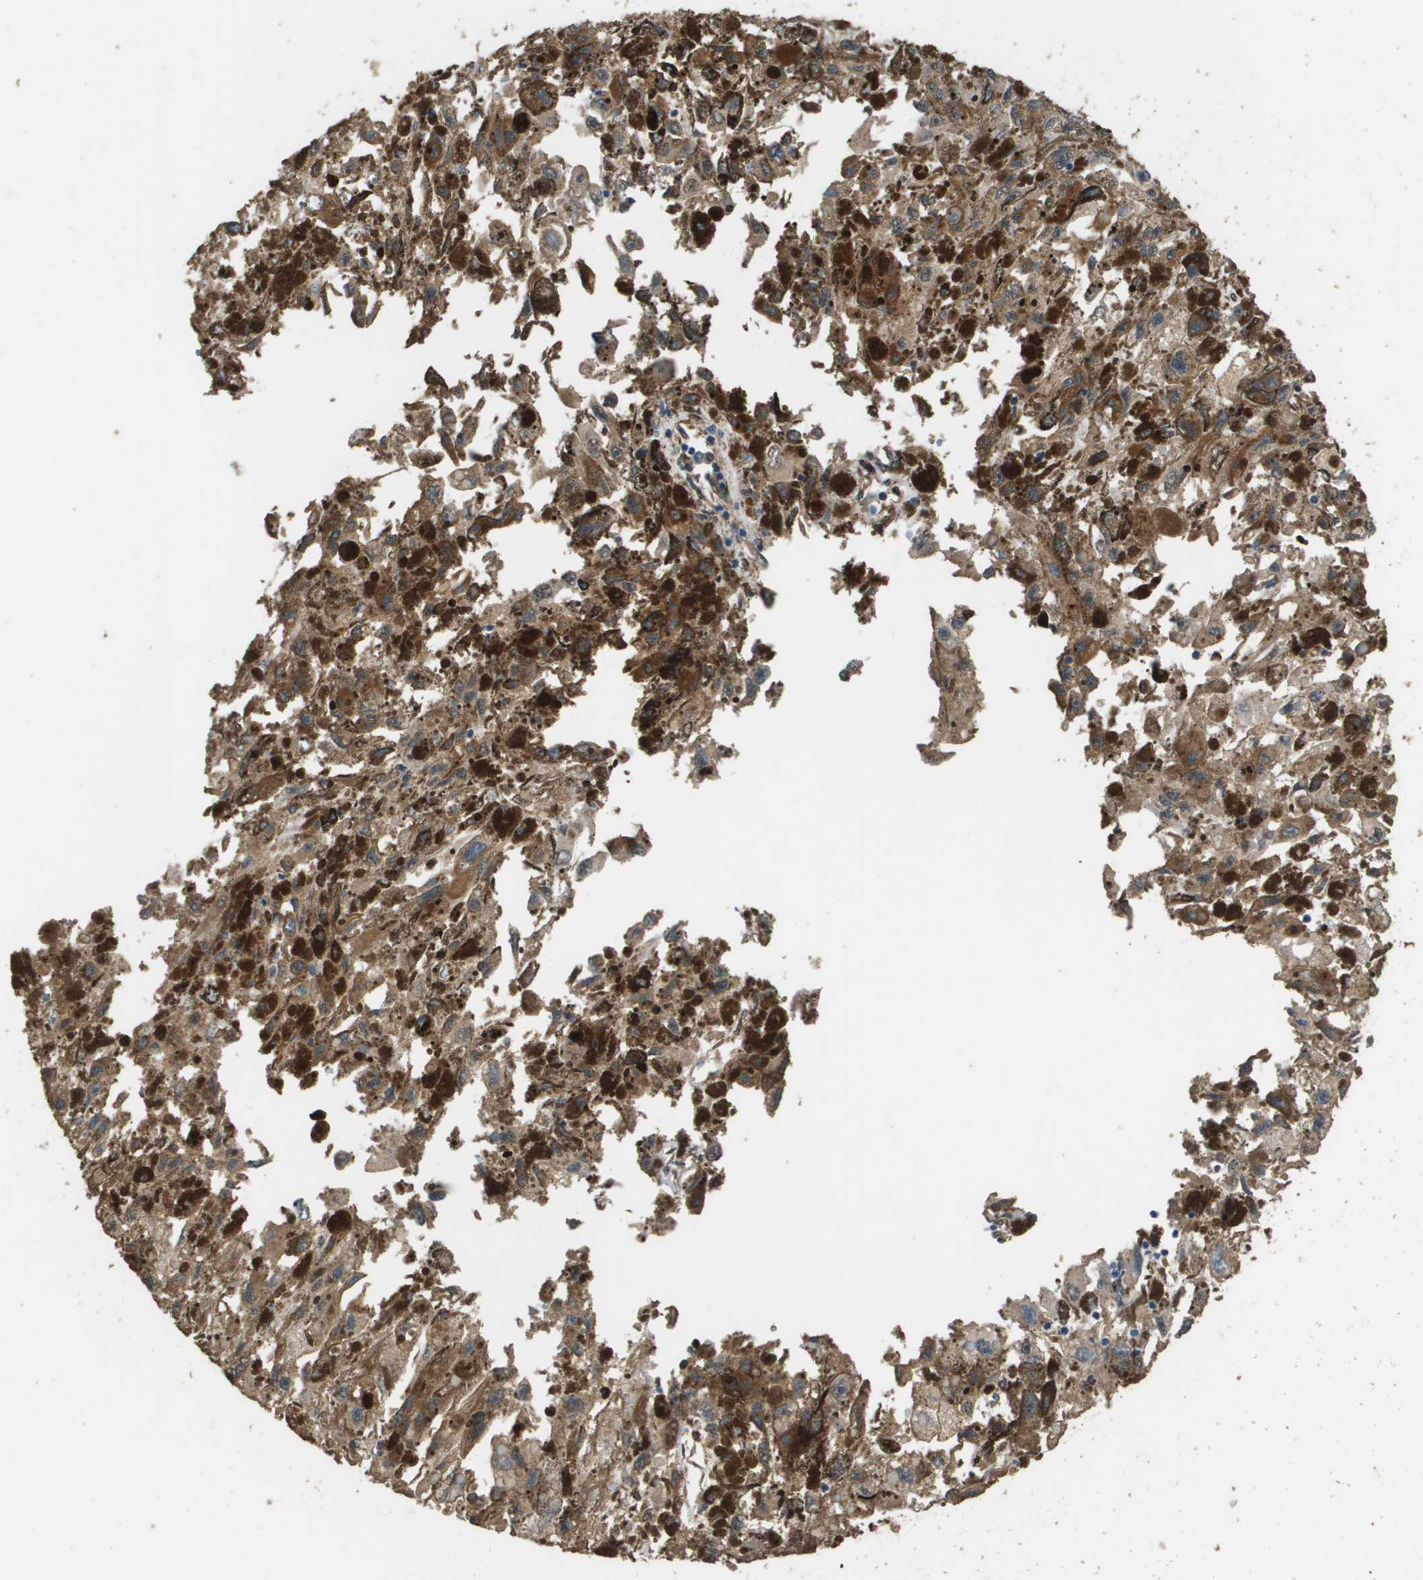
{"staining": {"intensity": "moderate", "quantity": ">75%", "location": "cytoplasmic/membranous"}, "tissue": "melanoma", "cell_type": "Tumor cells", "image_type": "cancer", "snomed": [{"axis": "morphology", "description": "Malignant melanoma, NOS"}, {"axis": "topography", "description": "Skin"}], "caption": "There is medium levels of moderate cytoplasmic/membranous expression in tumor cells of melanoma, as demonstrated by immunohistochemical staining (brown color).", "gene": "AAMP", "patient": {"sex": "female", "age": 104}}